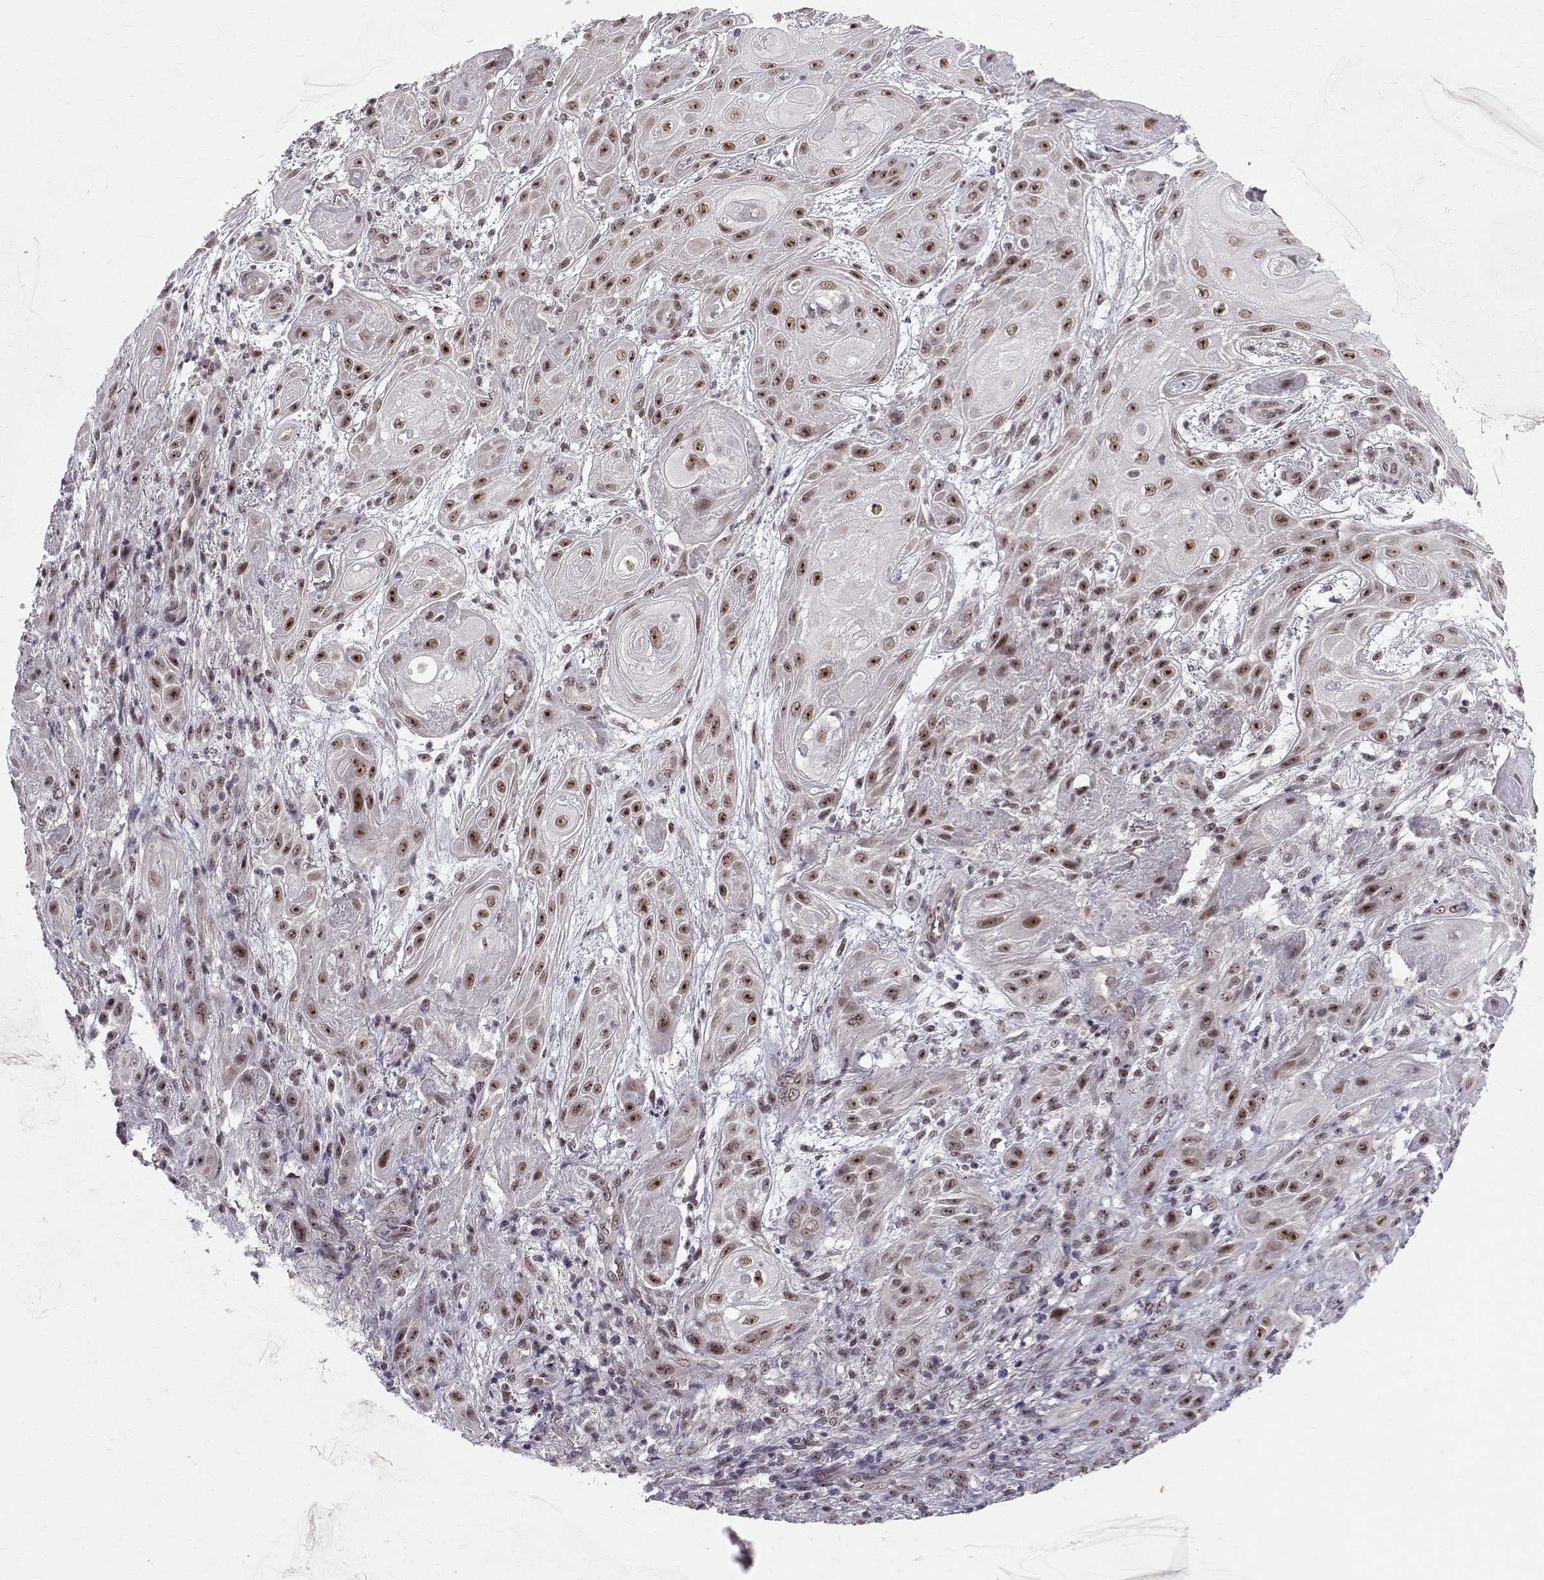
{"staining": {"intensity": "moderate", "quantity": ">75%", "location": "nuclear"}, "tissue": "skin cancer", "cell_type": "Tumor cells", "image_type": "cancer", "snomed": [{"axis": "morphology", "description": "Squamous cell carcinoma, NOS"}, {"axis": "topography", "description": "Skin"}], "caption": "The photomicrograph displays staining of skin squamous cell carcinoma, revealing moderate nuclear protein staining (brown color) within tumor cells.", "gene": "RPP38", "patient": {"sex": "male", "age": 62}}